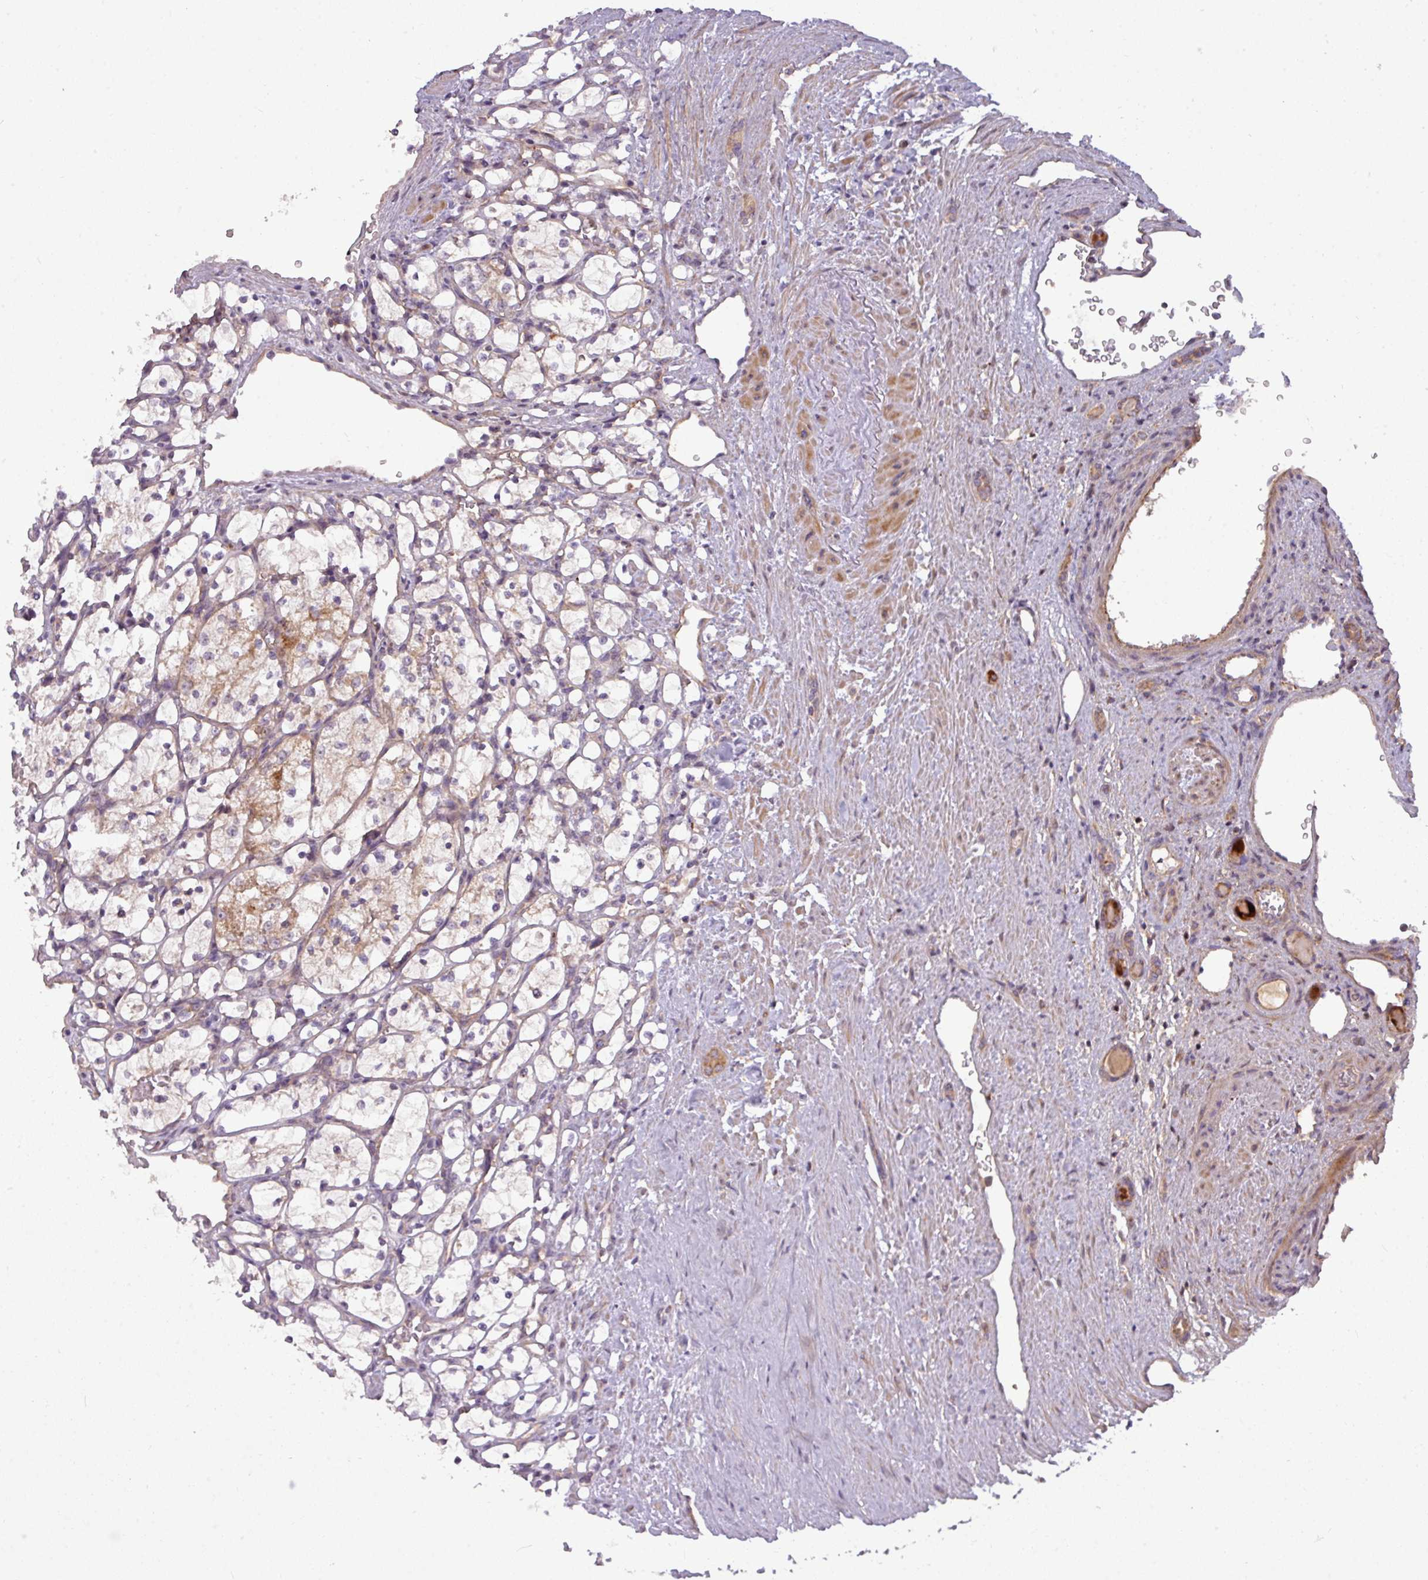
{"staining": {"intensity": "moderate", "quantity": "<25%", "location": "cytoplasmic/membranous"}, "tissue": "renal cancer", "cell_type": "Tumor cells", "image_type": "cancer", "snomed": [{"axis": "morphology", "description": "Adenocarcinoma, NOS"}, {"axis": "topography", "description": "Kidney"}], "caption": "The photomicrograph displays immunohistochemical staining of renal cancer (adenocarcinoma). There is moderate cytoplasmic/membranous expression is present in approximately <25% of tumor cells.", "gene": "PAPLN", "patient": {"sex": "female", "age": 69}}